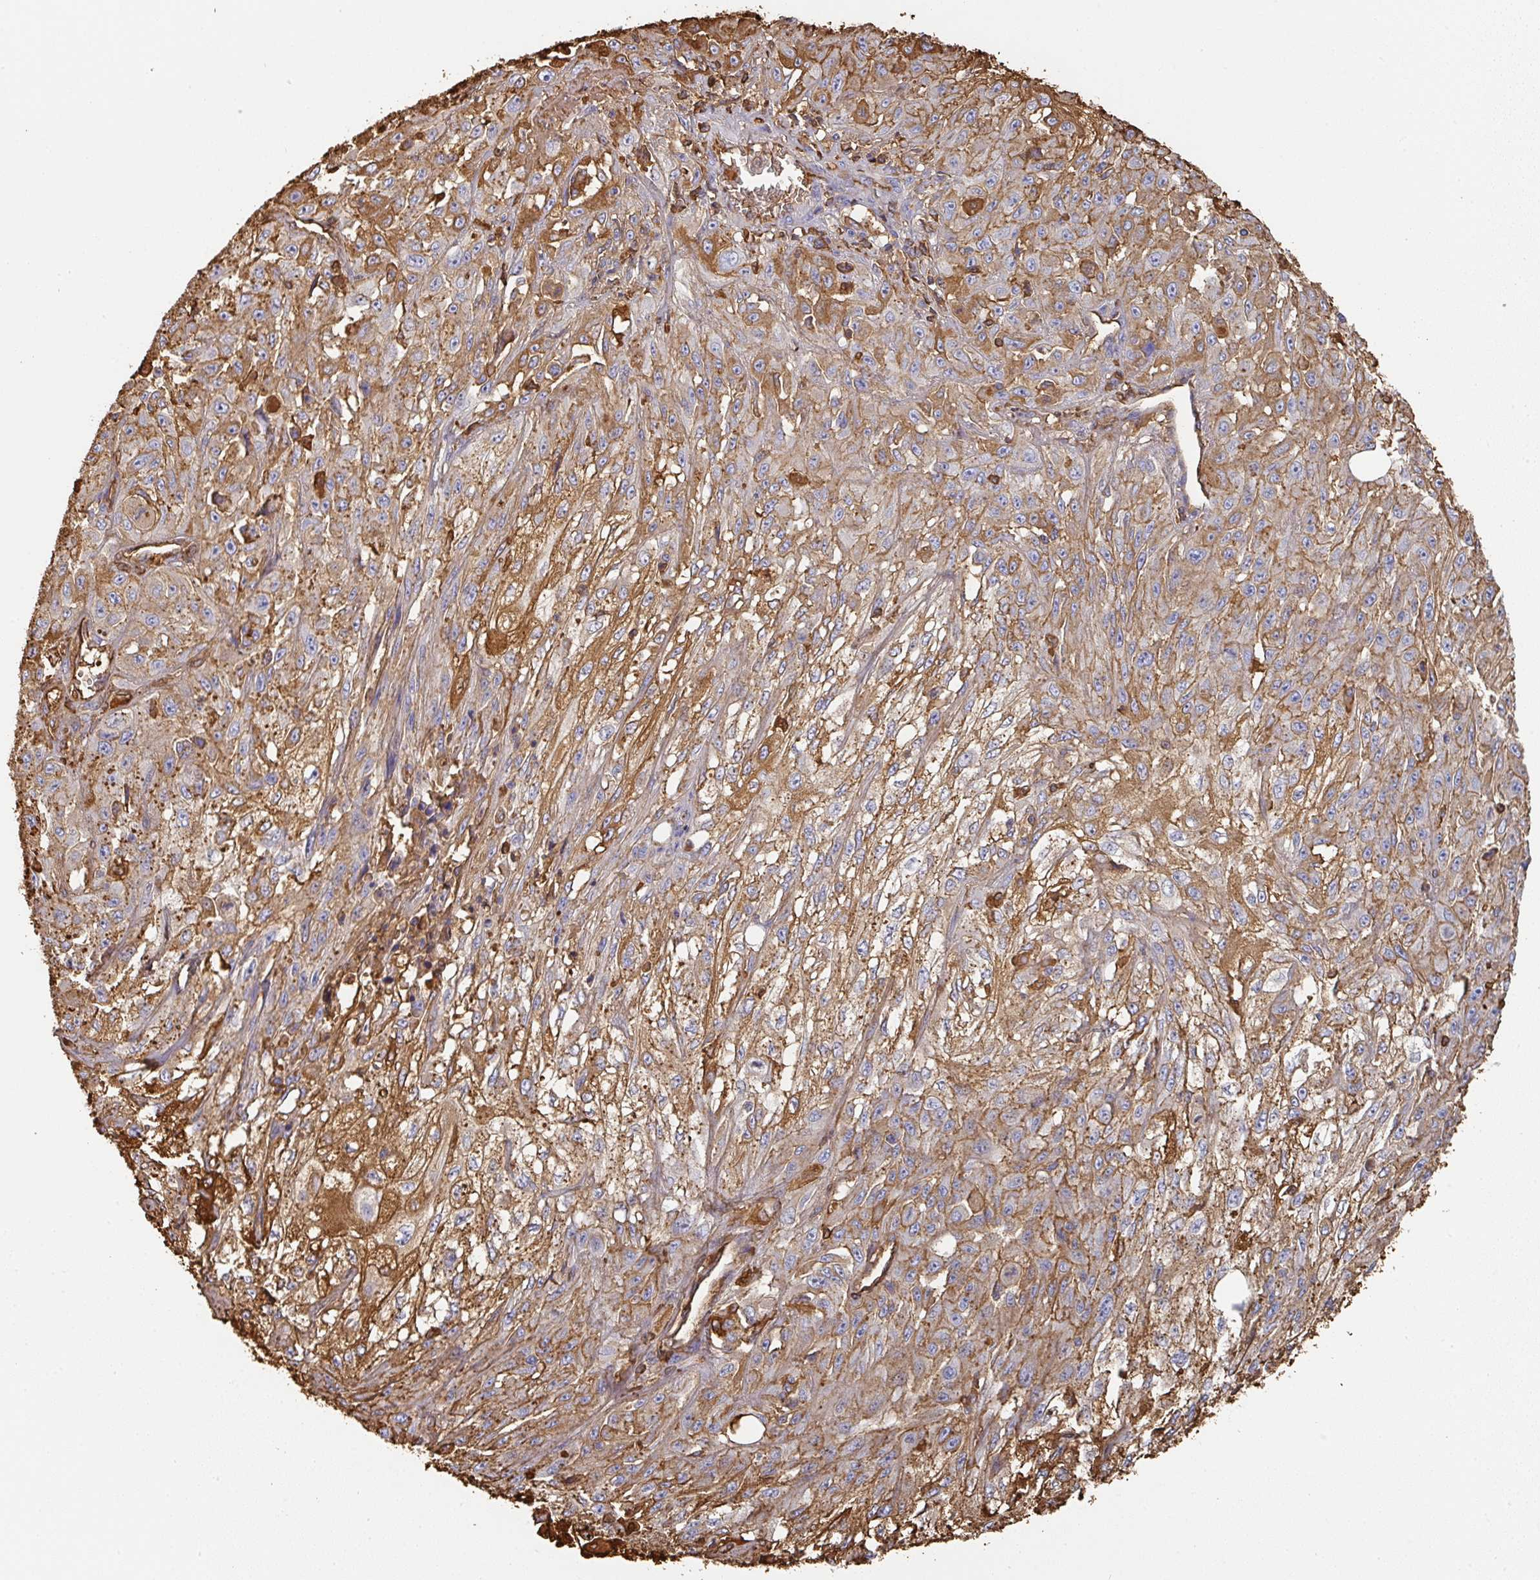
{"staining": {"intensity": "moderate", "quantity": "25%-75%", "location": "cytoplasmic/membranous"}, "tissue": "skin cancer", "cell_type": "Tumor cells", "image_type": "cancer", "snomed": [{"axis": "morphology", "description": "Squamous cell carcinoma, NOS"}, {"axis": "morphology", "description": "Squamous cell carcinoma, metastatic, NOS"}, {"axis": "topography", "description": "Skin"}, {"axis": "topography", "description": "Lymph node"}], "caption": "Protein expression analysis of skin squamous cell carcinoma reveals moderate cytoplasmic/membranous positivity in approximately 25%-75% of tumor cells.", "gene": "ALB", "patient": {"sex": "male", "age": 75}}